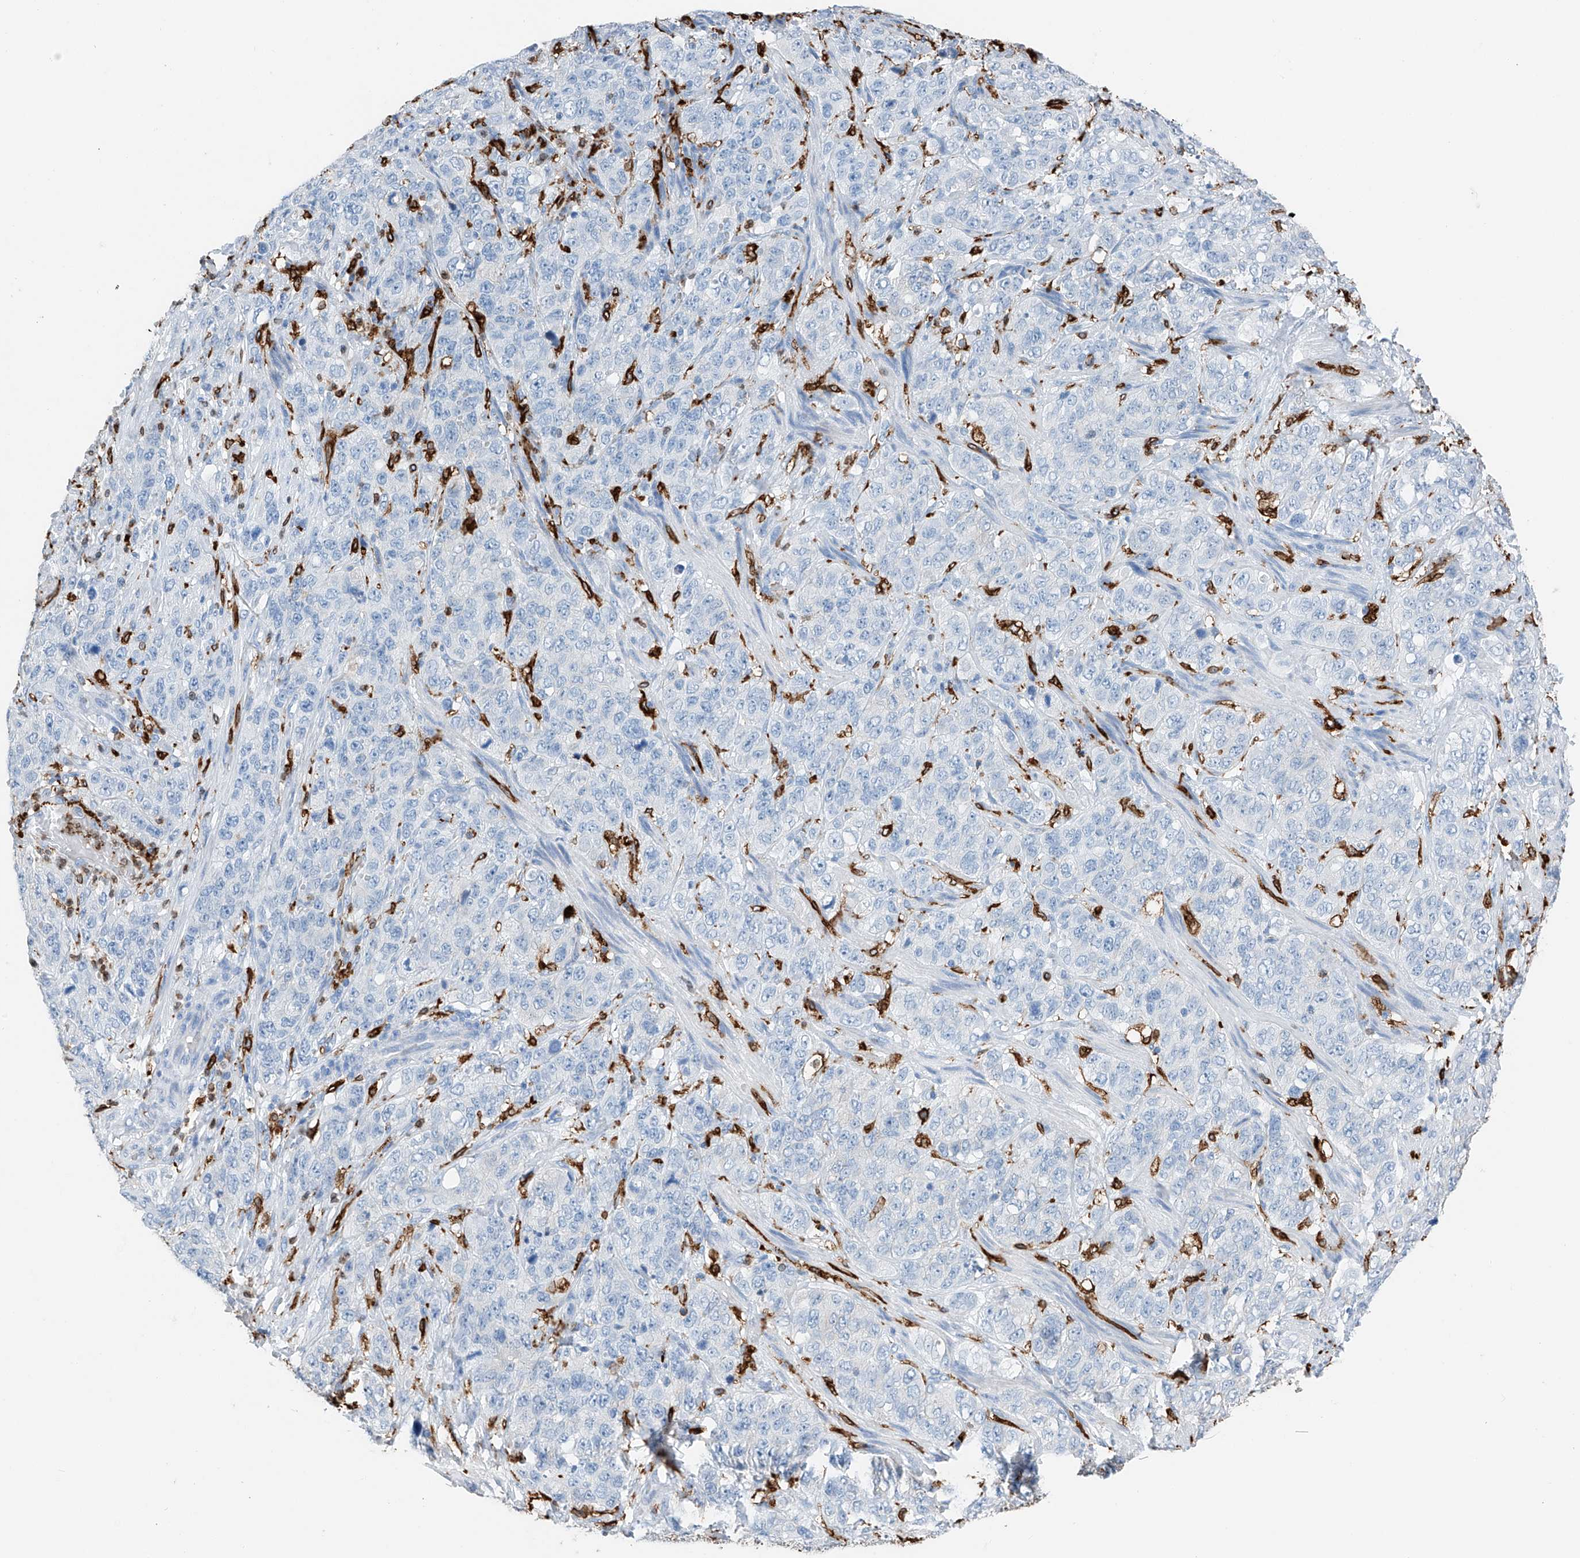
{"staining": {"intensity": "negative", "quantity": "none", "location": "none"}, "tissue": "stomach cancer", "cell_type": "Tumor cells", "image_type": "cancer", "snomed": [{"axis": "morphology", "description": "Adenocarcinoma, NOS"}, {"axis": "topography", "description": "Stomach"}], "caption": "The histopathology image shows no staining of tumor cells in adenocarcinoma (stomach). (DAB (3,3'-diaminobenzidine) immunohistochemistry visualized using brightfield microscopy, high magnification).", "gene": "TBXAS1", "patient": {"sex": "male", "age": 48}}